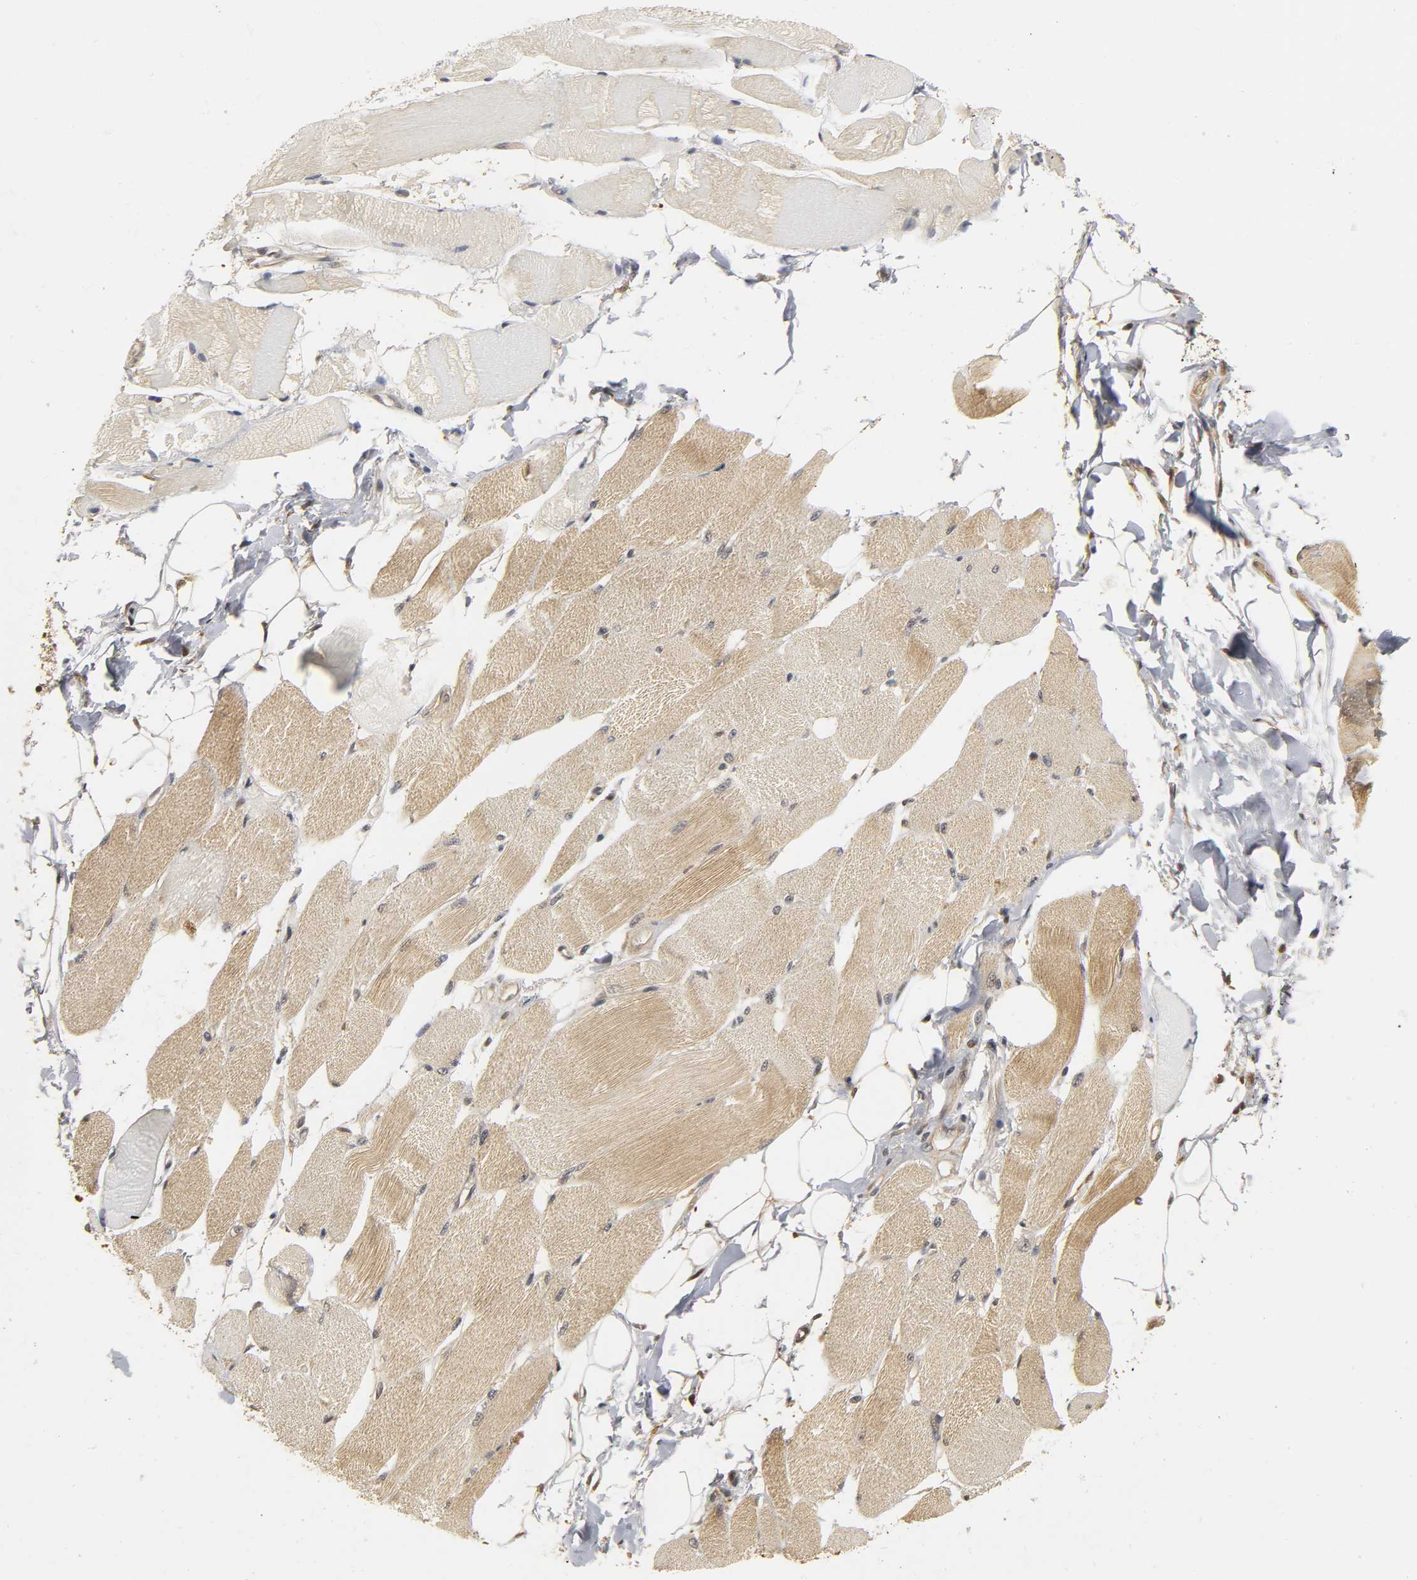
{"staining": {"intensity": "moderate", "quantity": ">75%", "location": "cytoplasmic/membranous"}, "tissue": "skeletal muscle", "cell_type": "Myocytes", "image_type": "normal", "snomed": [{"axis": "morphology", "description": "Normal tissue, NOS"}, {"axis": "topography", "description": "Skeletal muscle"}, {"axis": "topography", "description": "Peripheral nerve tissue"}], "caption": "Benign skeletal muscle demonstrates moderate cytoplasmic/membranous positivity in about >75% of myocytes, visualized by immunohistochemistry. (DAB IHC, brown staining for protein, blue staining for nuclei).", "gene": "PARK7", "patient": {"sex": "female", "age": 84}}